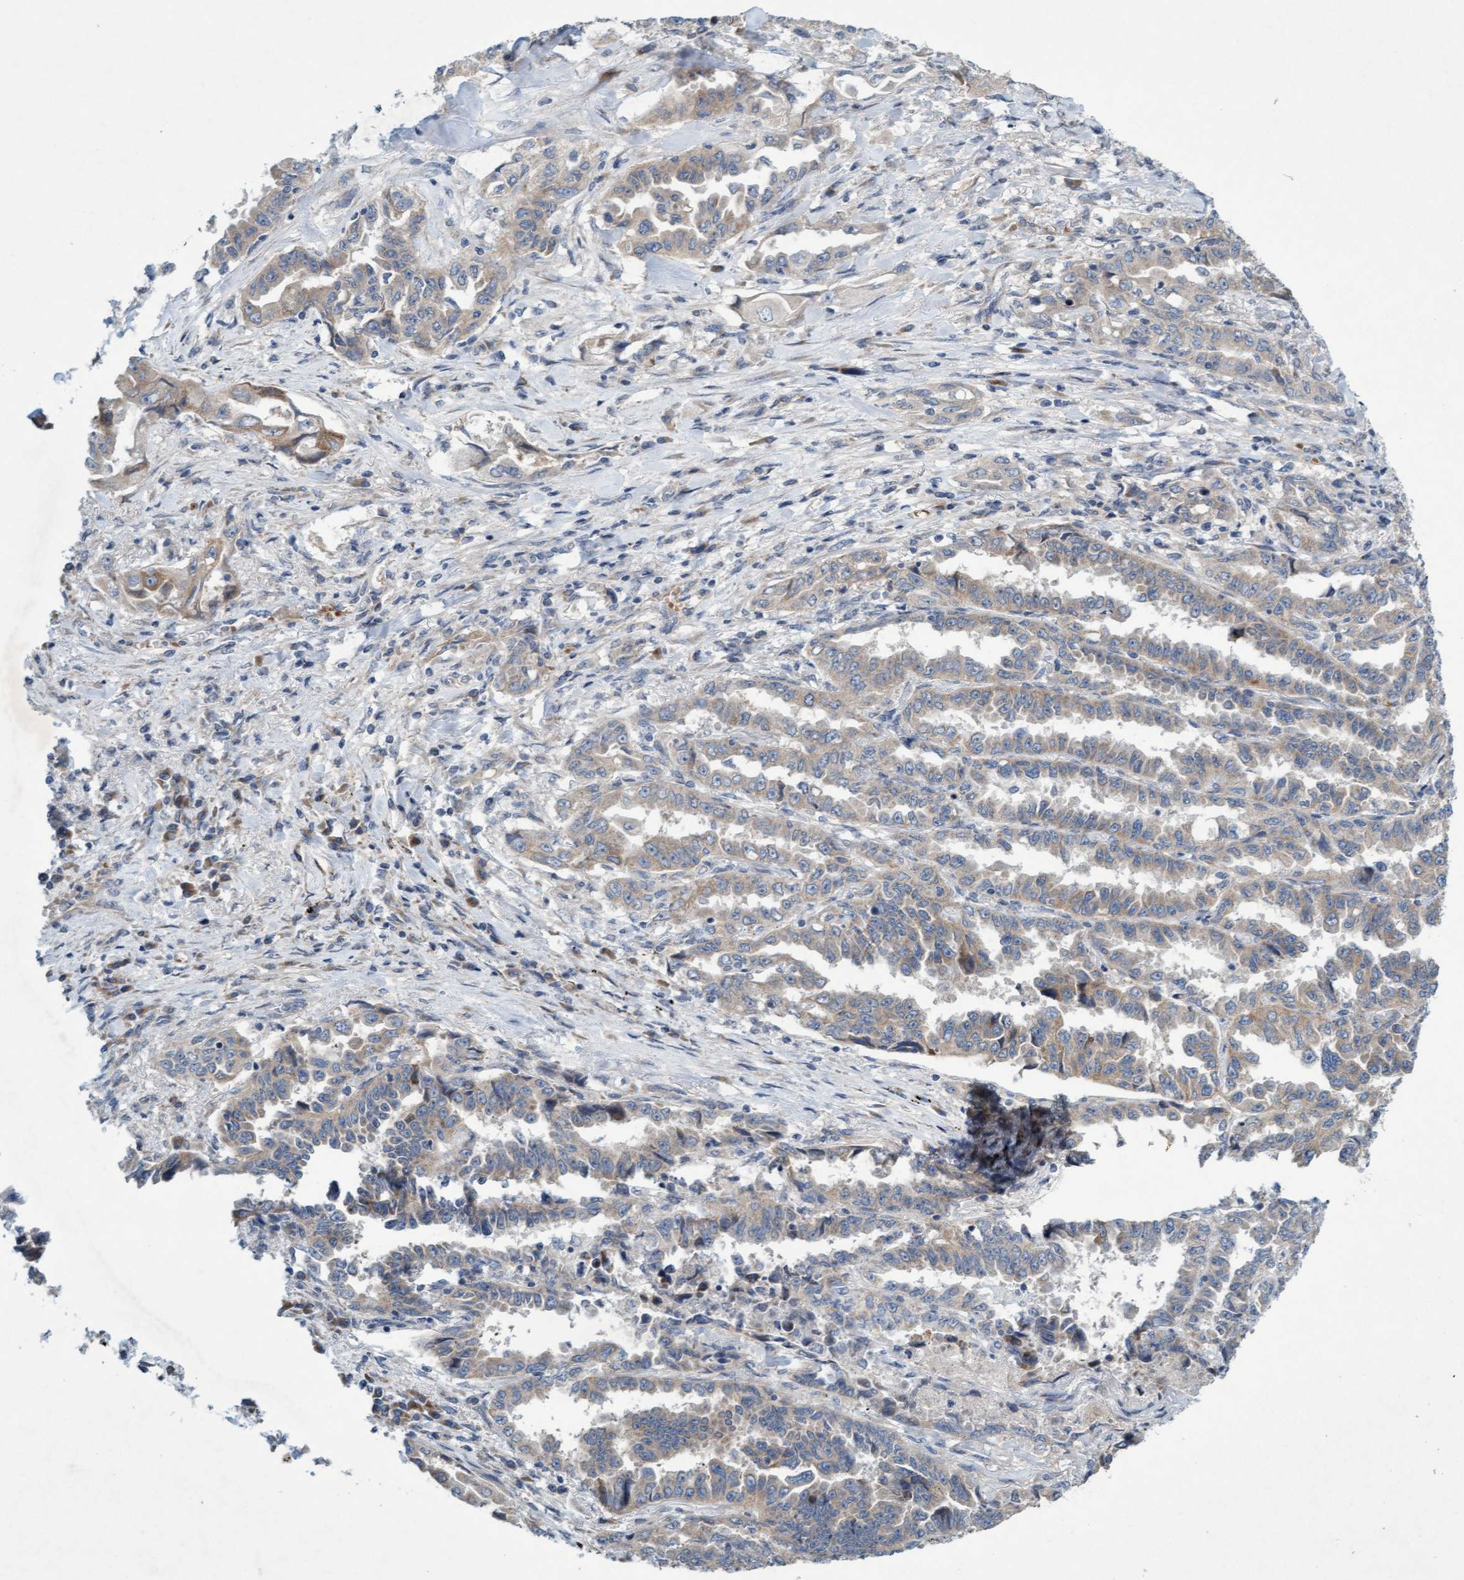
{"staining": {"intensity": "weak", "quantity": "<25%", "location": "cytoplasmic/membranous"}, "tissue": "lung cancer", "cell_type": "Tumor cells", "image_type": "cancer", "snomed": [{"axis": "morphology", "description": "Adenocarcinoma, NOS"}, {"axis": "topography", "description": "Lung"}], "caption": "Image shows no protein expression in tumor cells of lung cancer (adenocarcinoma) tissue.", "gene": "DDHD2", "patient": {"sex": "female", "age": 51}}